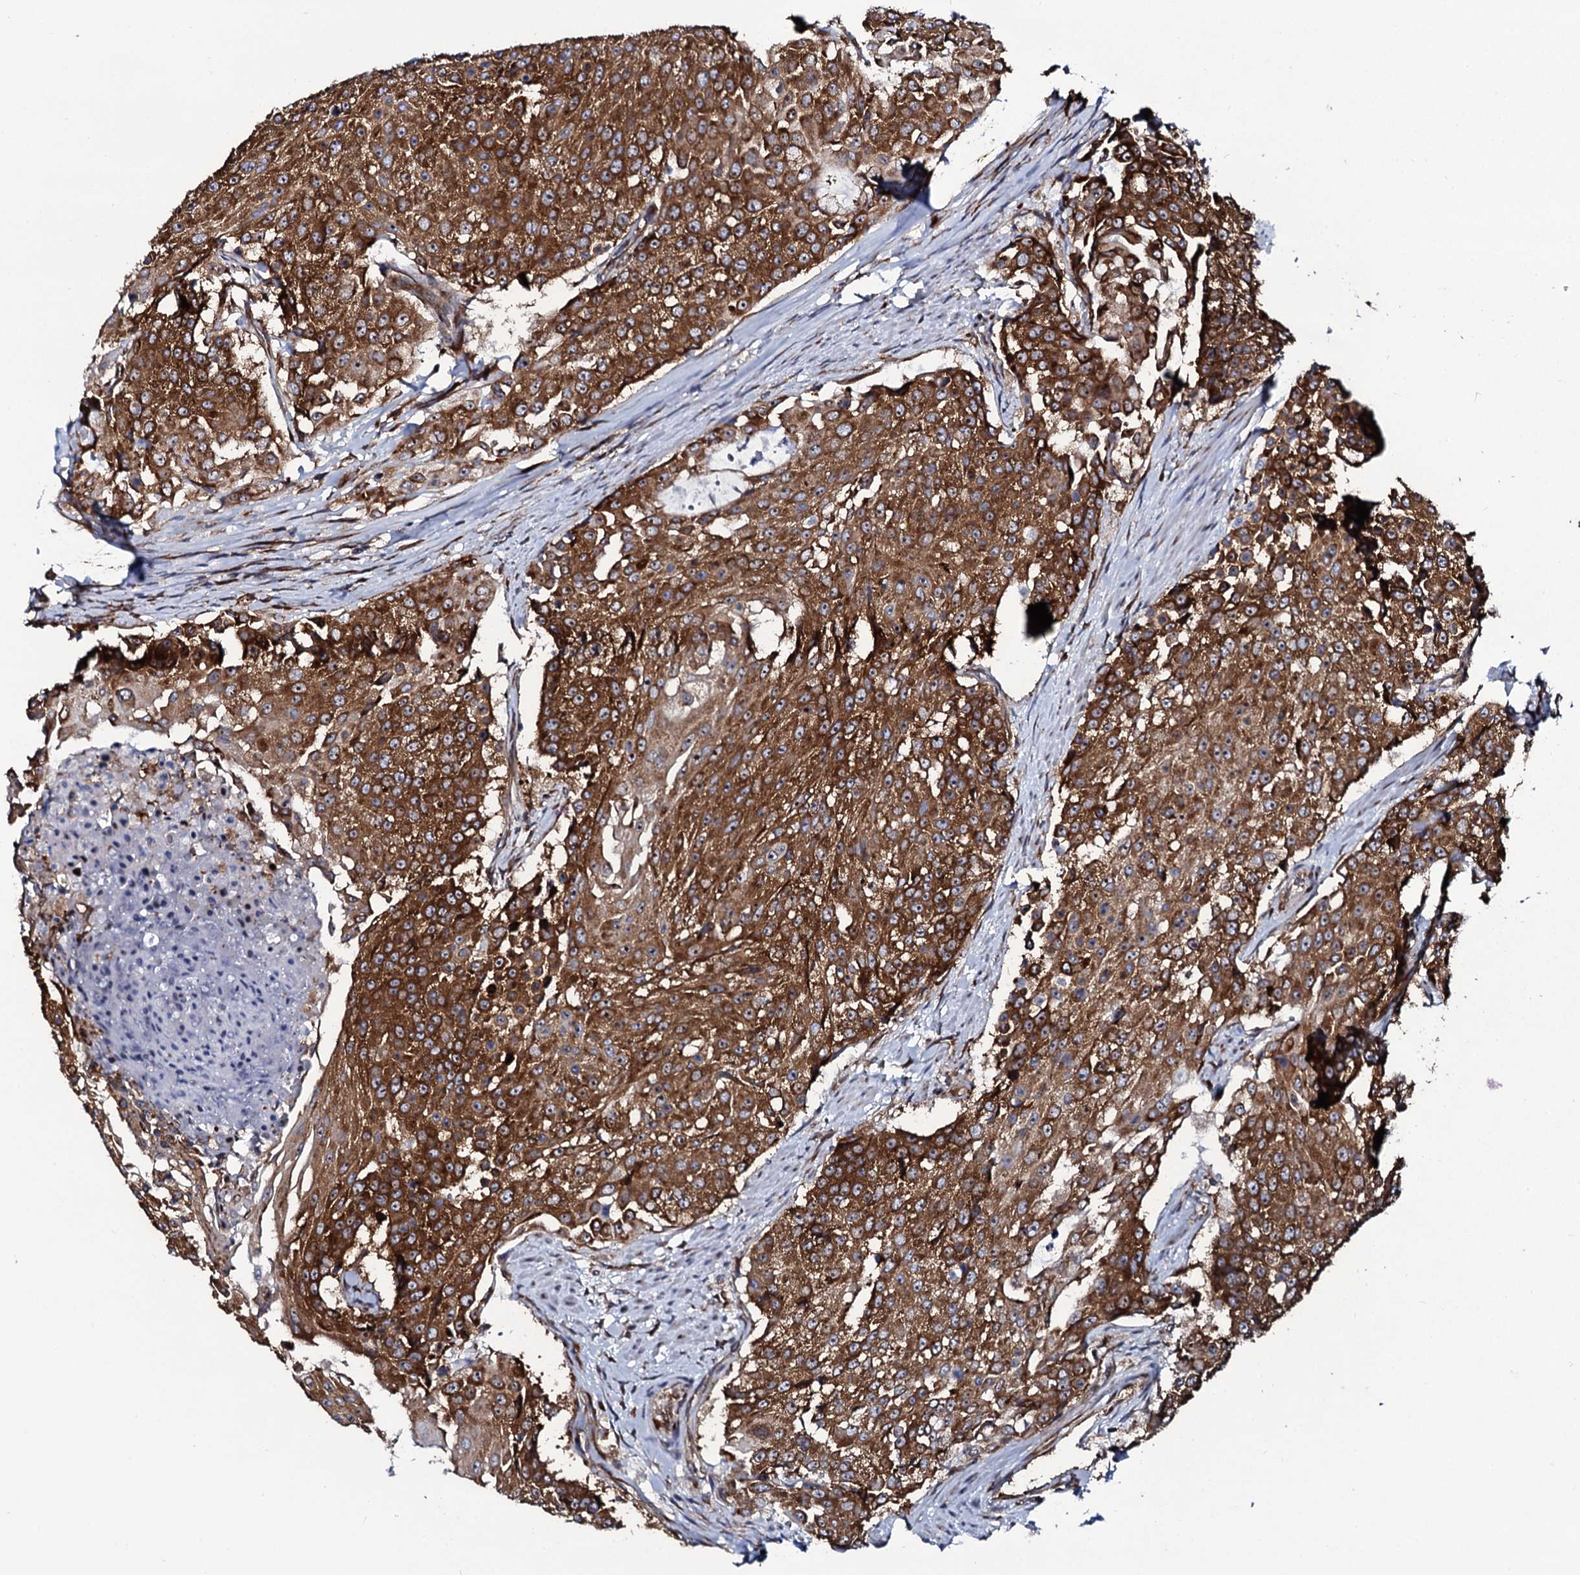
{"staining": {"intensity": "strong", "quantity": ">75%", "location": "cytoplasmic/membranous,nuclear"}, "tissue": "urothelial cancer", "cell_type": "Tumor cells", "image_type": "cancer", "snomed": [{"axis": "morphology", "description": "Urothelial carcinoma, High grade"}, {"axis": "topography", "description": "Urinary bladder"}], "caption": "Protein expression analysis of human urothelial carcinoma (high-grade) reveals strong cytoplasmic/membranous and nuclear positivity in approximately >75% of tumor cells.", "gene": "SPTY2D1", "patient": {"sex": "female", "age": 63}}